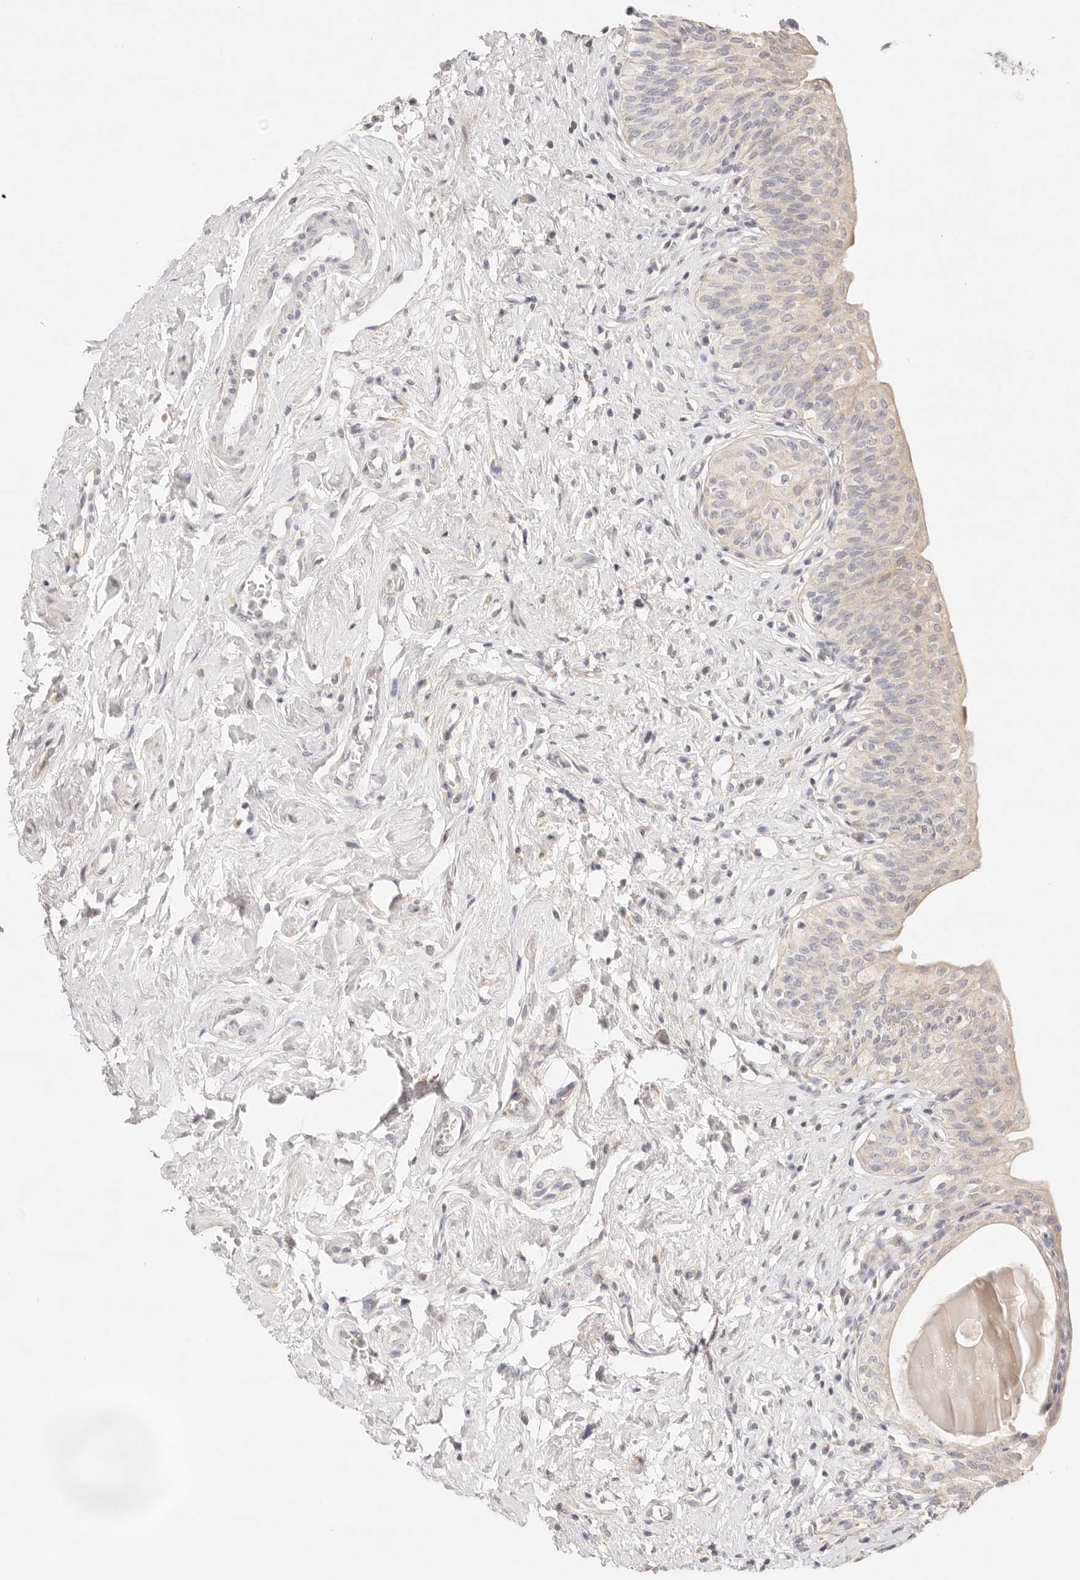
{"staining": {"intensity": "weak", "quantity": "<25%", "location": "cytoplasmic/membranous"}, "tissue": "urinary bladder", "cell_type": "Urothelial cells", "image_type": "normal", "snomed": [{"axis": "morphology", "description": "Normal tissue, NOS"}, {"axis": "topography", "description": "Urinary bladder"}], "caption": "Urothelial cells are negative for protein expression in unremarkable human urinary bladder. (DAB (3,3'-diaminobenzidine) IHC visualized using brightfield microscopy, high magnification).", "gene": "GPR156", "patient": {"sex": "male", "age": 83}}